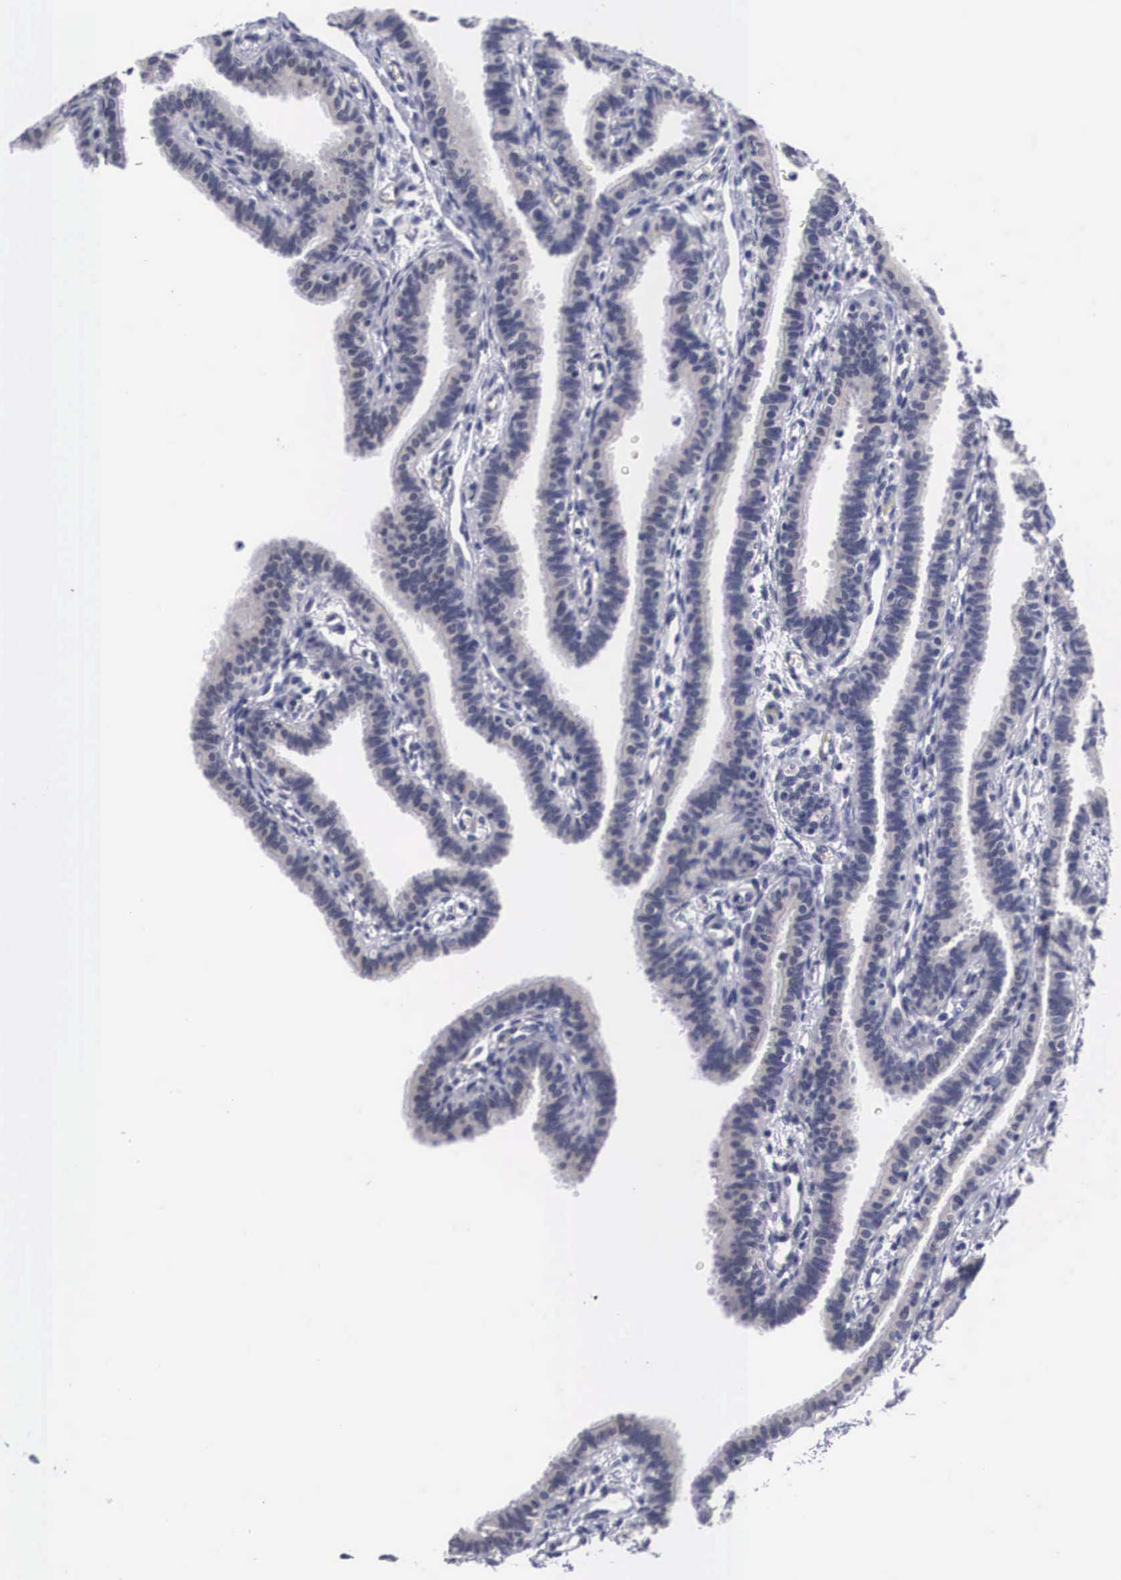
{"staining": {"intensity": "weak", "quantity": "25%-75%", "location": "cytoplasmic/membranous"}, "tissue": "fallopian tube", "cell_type": "Glandular cells", "image_type": "normal", "snomed": [{"axis": "morphology", "description": "Normal tissue, NOS"}, {"axis": "topography", "description": "Fallopian tube"}], "caption": "Approximately 25%-75% of glandular cells in unremarkable human fallopian tube demonstrate weak cytoplasmic/membranous protein staining as visualized by brown immunohistochemical staining.", "gene": "OTX2", "patient": {"sex": "female", "age": 32}}